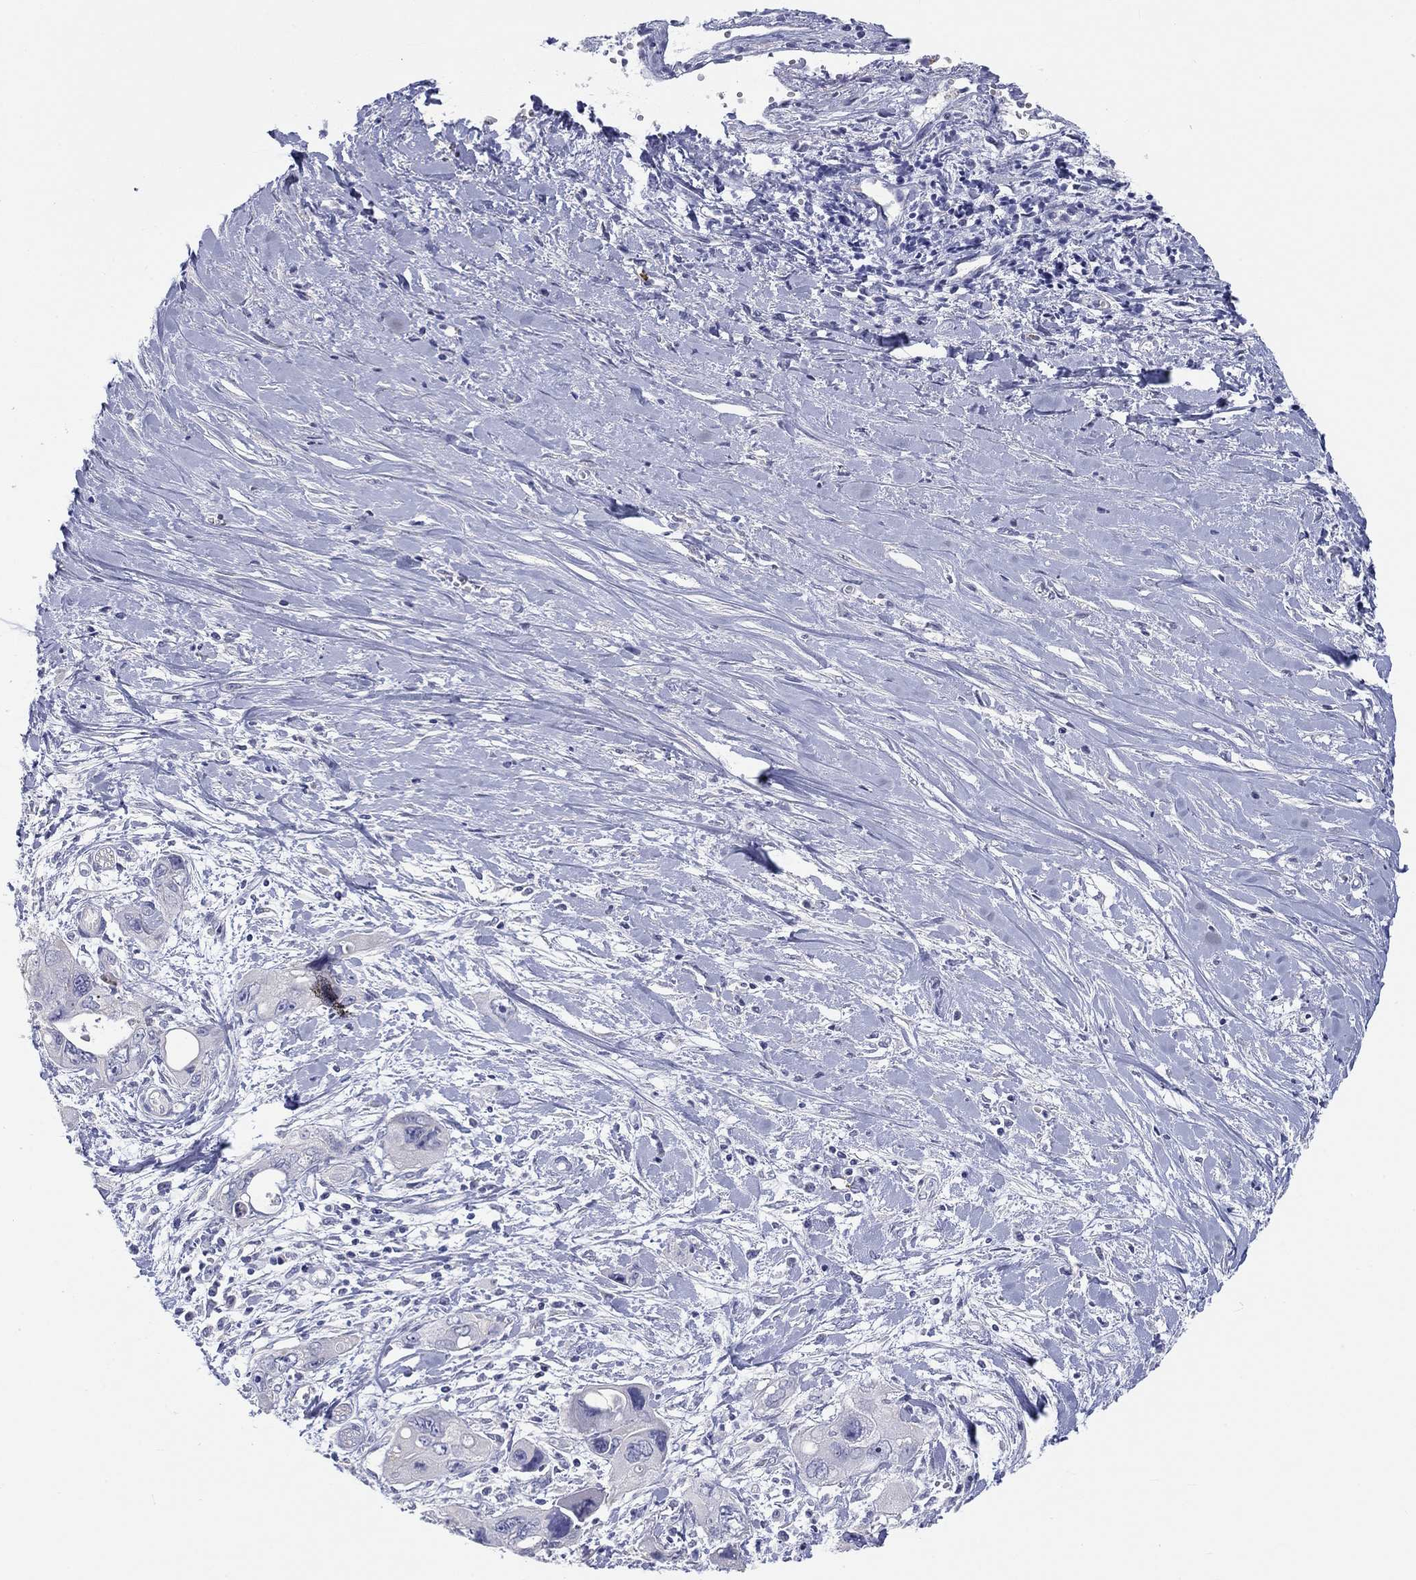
{"staining": {"intensity": "negative", "quantity": "none", "location": "none"}, "tissue": "pancreatic cancer", "cell_type": "Tumor cells", "image_type": "cancer", "snomed": [{"axis": "morphology", "description": "Adenocarcinoma, NOS"}, {"axis": "topography", "description": "Pancreas"}], "caption": "High power microscopy histopathology image of an immunohistochemistry (IHC) histopathology image of adenocarcinoma (pancreatic), revealing no significant positivity in tumor cells.", "gene": "LRRC4C", "patient": {"sex": "male", "age": 47}}